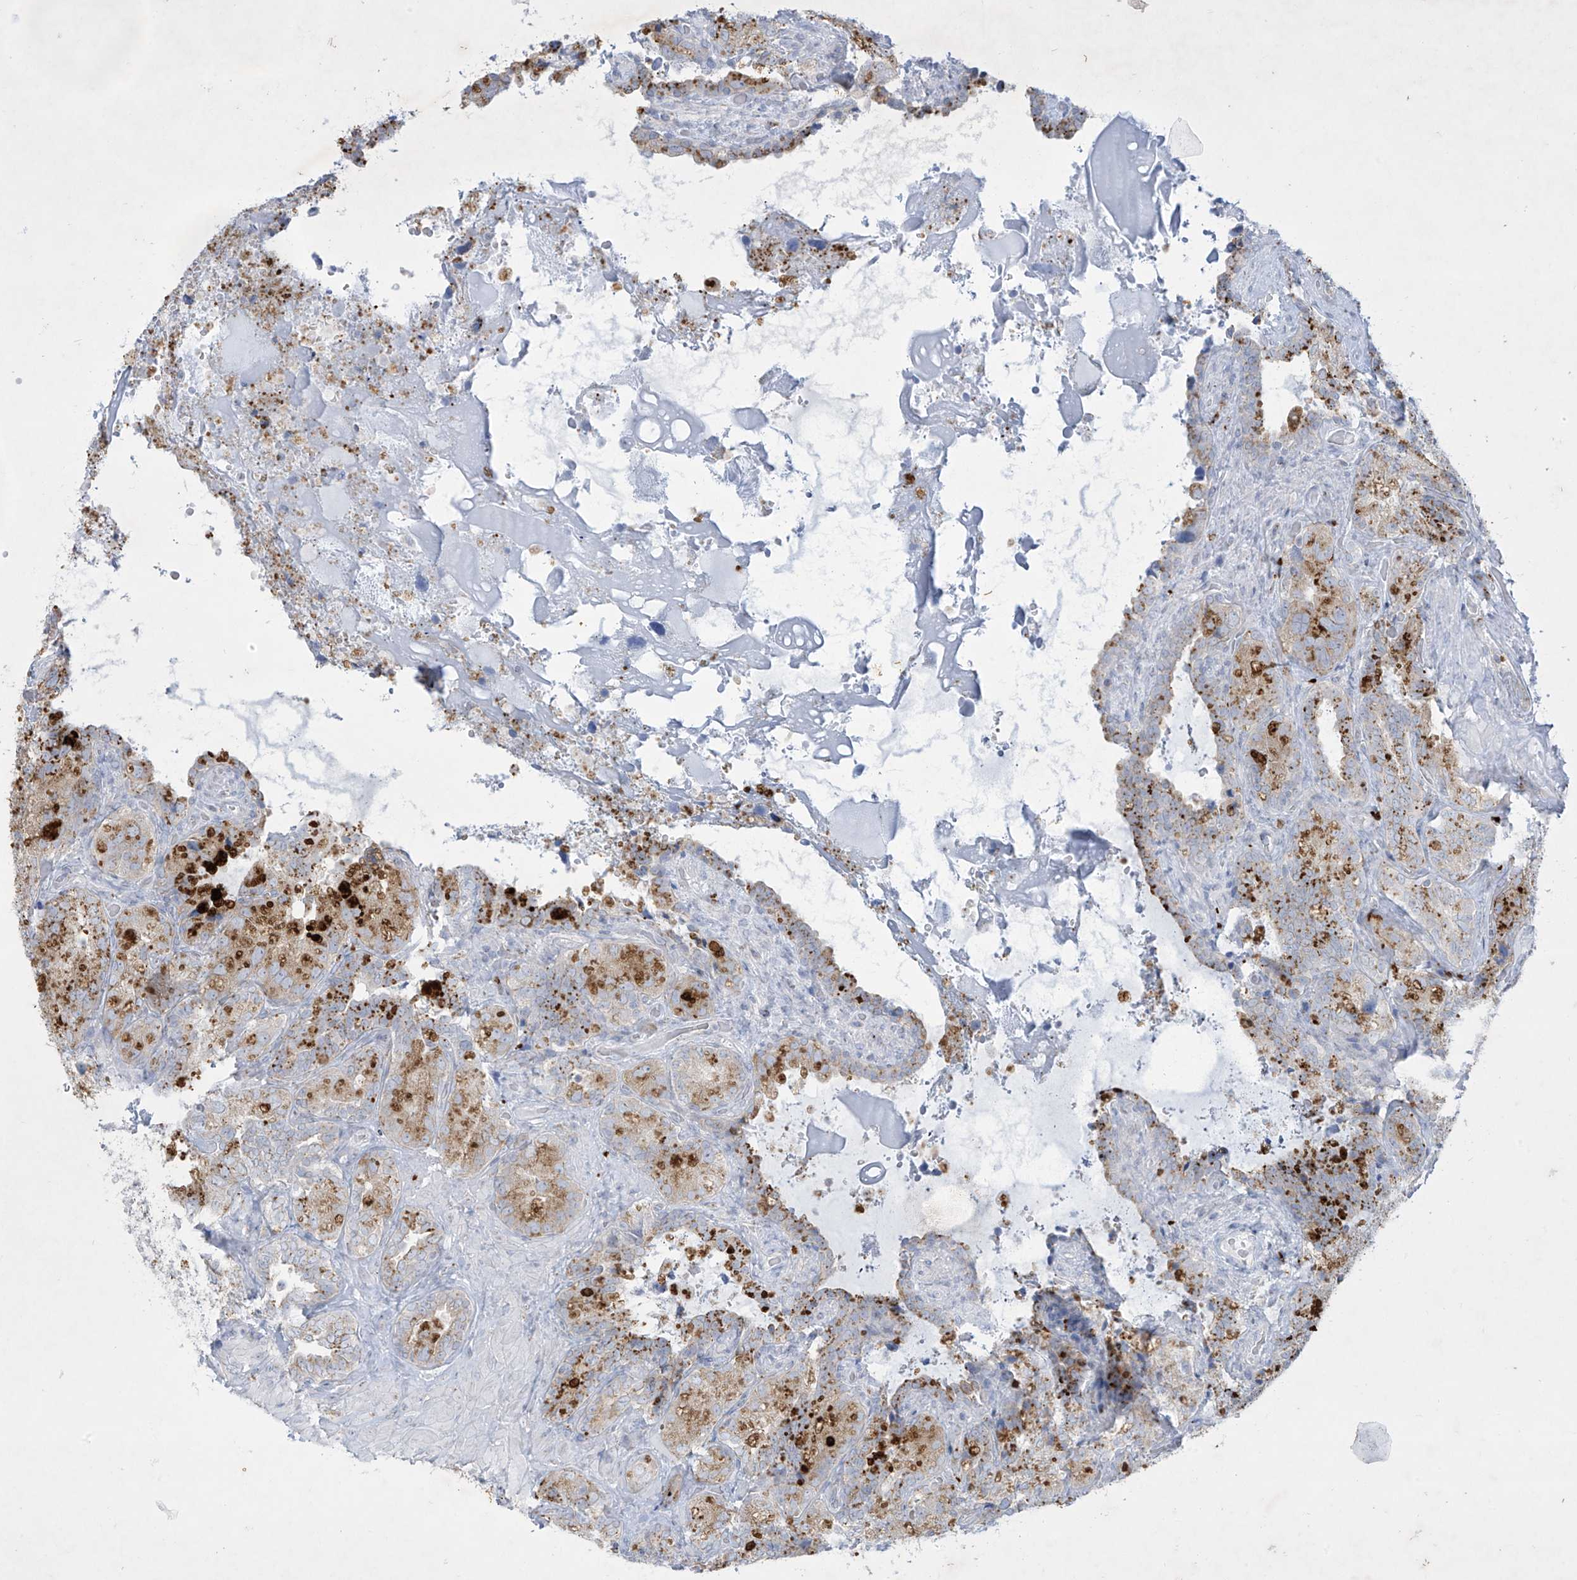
{"staining": {"intensity": "moderate", "quantity": ">75%", "location": "cytoplasmic/membranous"}, "tissue": "seminal vesicle", "cell_type": "Glandular cells", "image_type": "normal", "snomed": [{"axis": "morphology", "description": "Normal tissue, NOS"}, {"axis": "topography", "description": "Seminal veicle"}, {"axis": "topography", "description": "Peripheral nerve tissue"}], "caption": "Protein expression analysis of unremarkable human seminal vesicle reveals moderate cytoplasmic/membranous staining in about >75% of glandular cells. (DAB (3,3'-diaminobenzidine) = brown stain, brightfield microscopy at high magnification).", "gene": "GPR137C", "patient": {"sex": "male", "age": 67}}